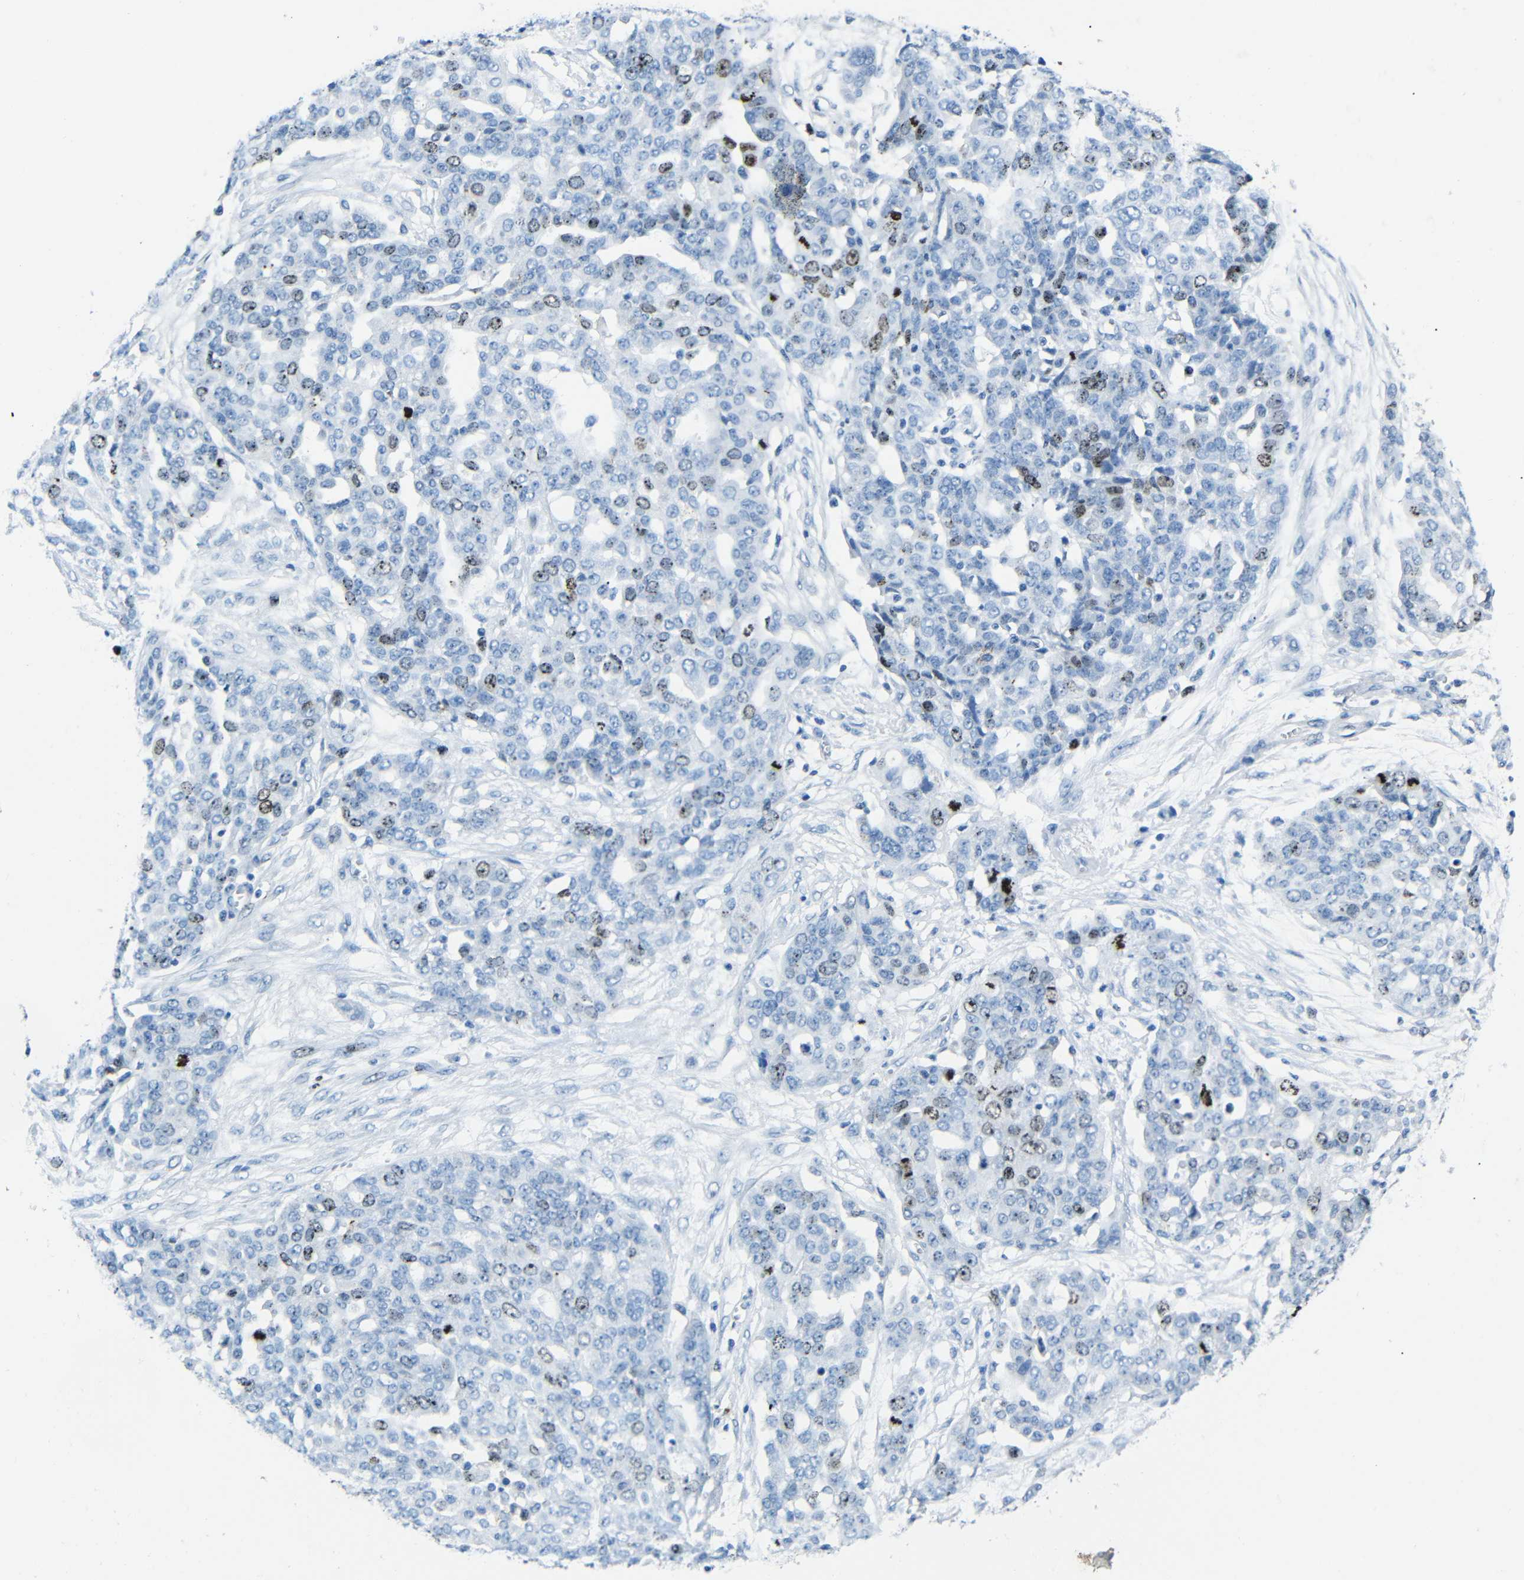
{"staining": {"intensity": "moderate", "quantity": "<25%", "location": "nuclear"}, "tissue": "ovarian cancer", "cell_type": "Tumor cells", "image_type": "cancer", "snomed": [{"axis": "morphology", "description": "Cystadenocarcinoma, serous, NOS"}, {"axis": "topography", "description": "Soft tissue"}, {"axis": "topography", "description": "Ovary"}], "caption": "Immunohistochemical staining of human ovarian serous cystadenocarcinoma reveals low levels of moderate nuclear positivity in about <25% of tumor cells. The protein is stained brown, and the nuclei are stained in blue (DAB IHC with brightfield microscopy, high magnification).", "gene": "INCENP", "patient": {"sex": "female", "age": 57}}